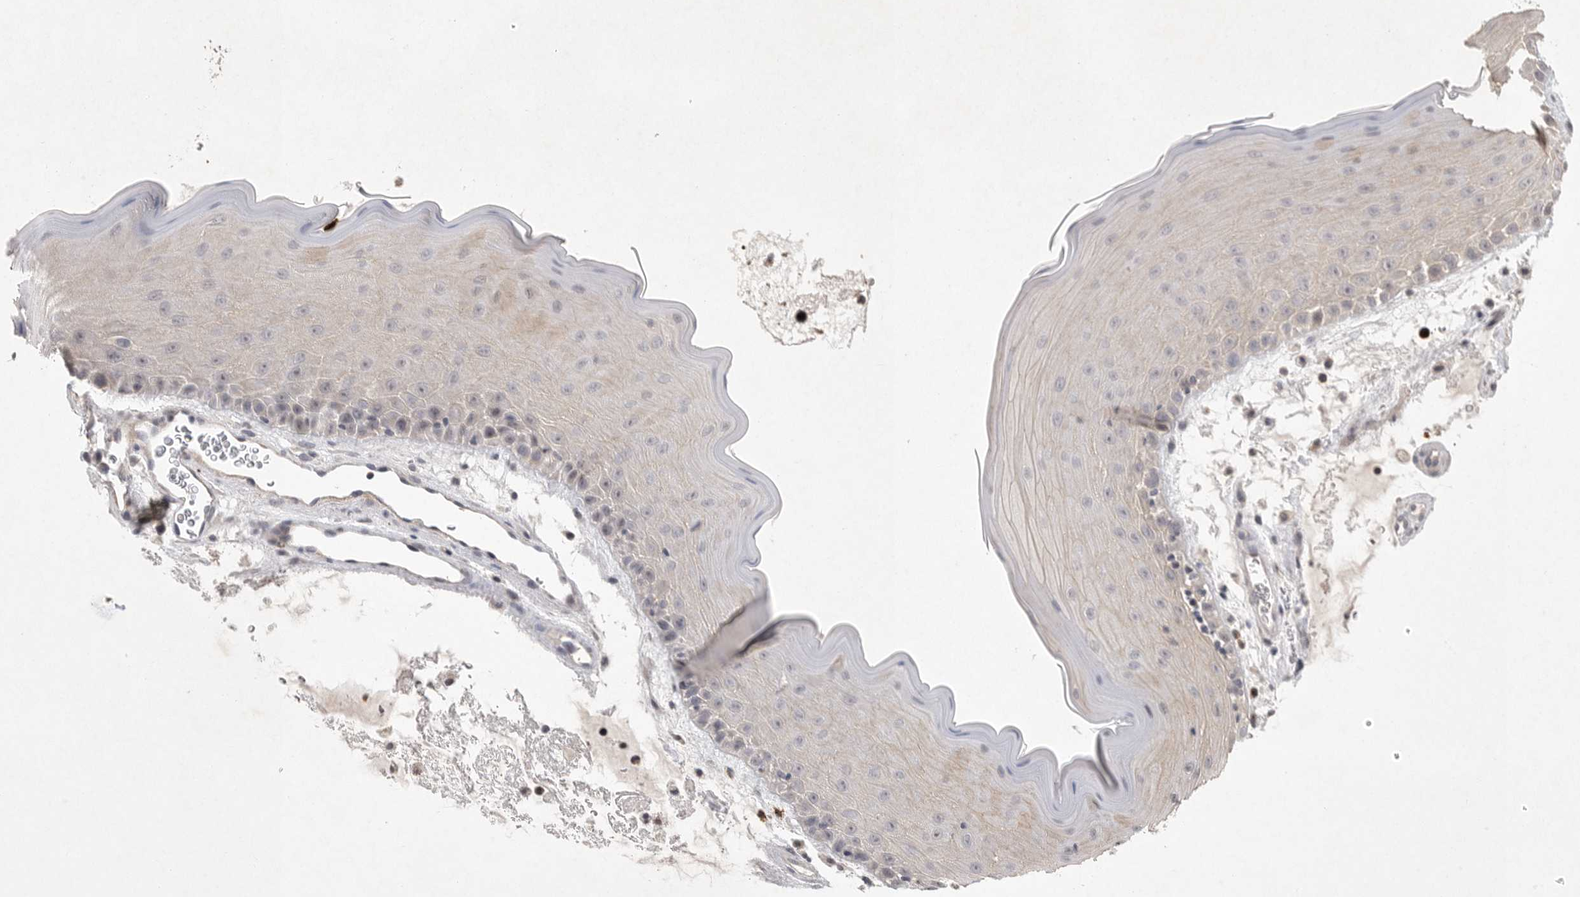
{"staining": {"intensity": "weak", "quantity": "25%-75%", "location": "cytoplasmic/membranous"}, "tissue": "oral mucosa", "cell_type": "Squamous epithelial cells", "image_type": "normal", "snomed": [{"axis": "morphology", "description": "Normal tissue, NOS"}, {"axis": "topography", "description": "Oral tissue"}], "caption": "High-power microscopy captured an immunohistochemistry image of unremarkable oral mucosa, revealing weak cytoplasmic/membranous staining in about 25%-75% of squamous epithelial cells. (DAB (3,3'-diaminobenzidine) IHC with brightfield microscopy, high magnification).", "gene": "UBE3D", "patient": {"sex": "male", "age": 13}}